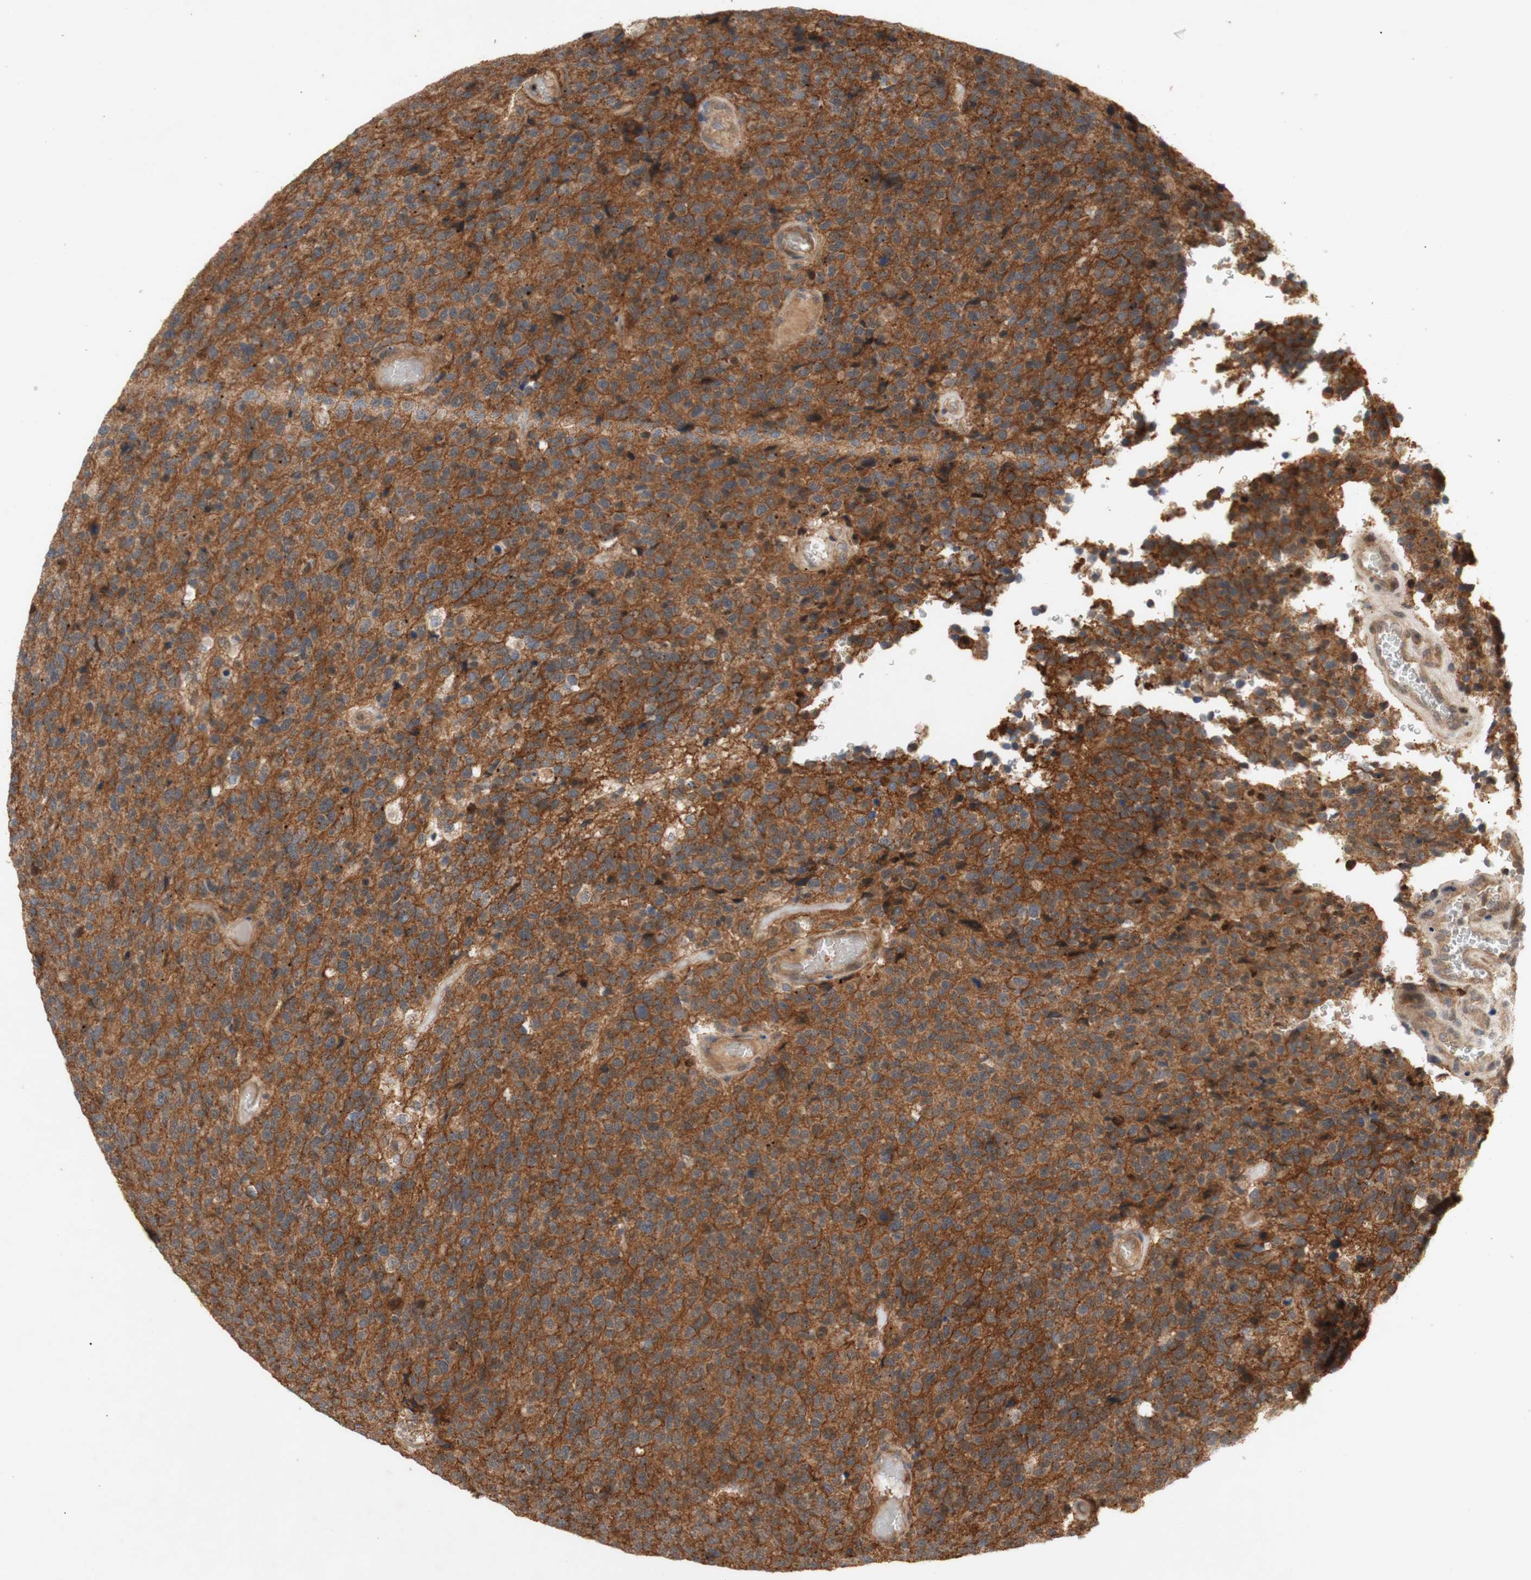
{"staining": {"intensity": "strong", "quantity": ">75%", "location": "cytoplasmic/membranous"}, "tissue": "glioma", "cell_type": "Tumor cells", "image_type": "cancer", "snomed": [{"axis": "morphology", "description": "Glioma, malignant, High grade"}, {"axis": "topography", "description": "pancreas cauda"}], "caption": "An image showing strong cytoplasmic/membranous positivity in approximately >75% of tumor cells in glioma, as visualized by brown immunohistochemical staining.", "gene": "PKN1", "patient": {"sex": "male", "age": 60}}